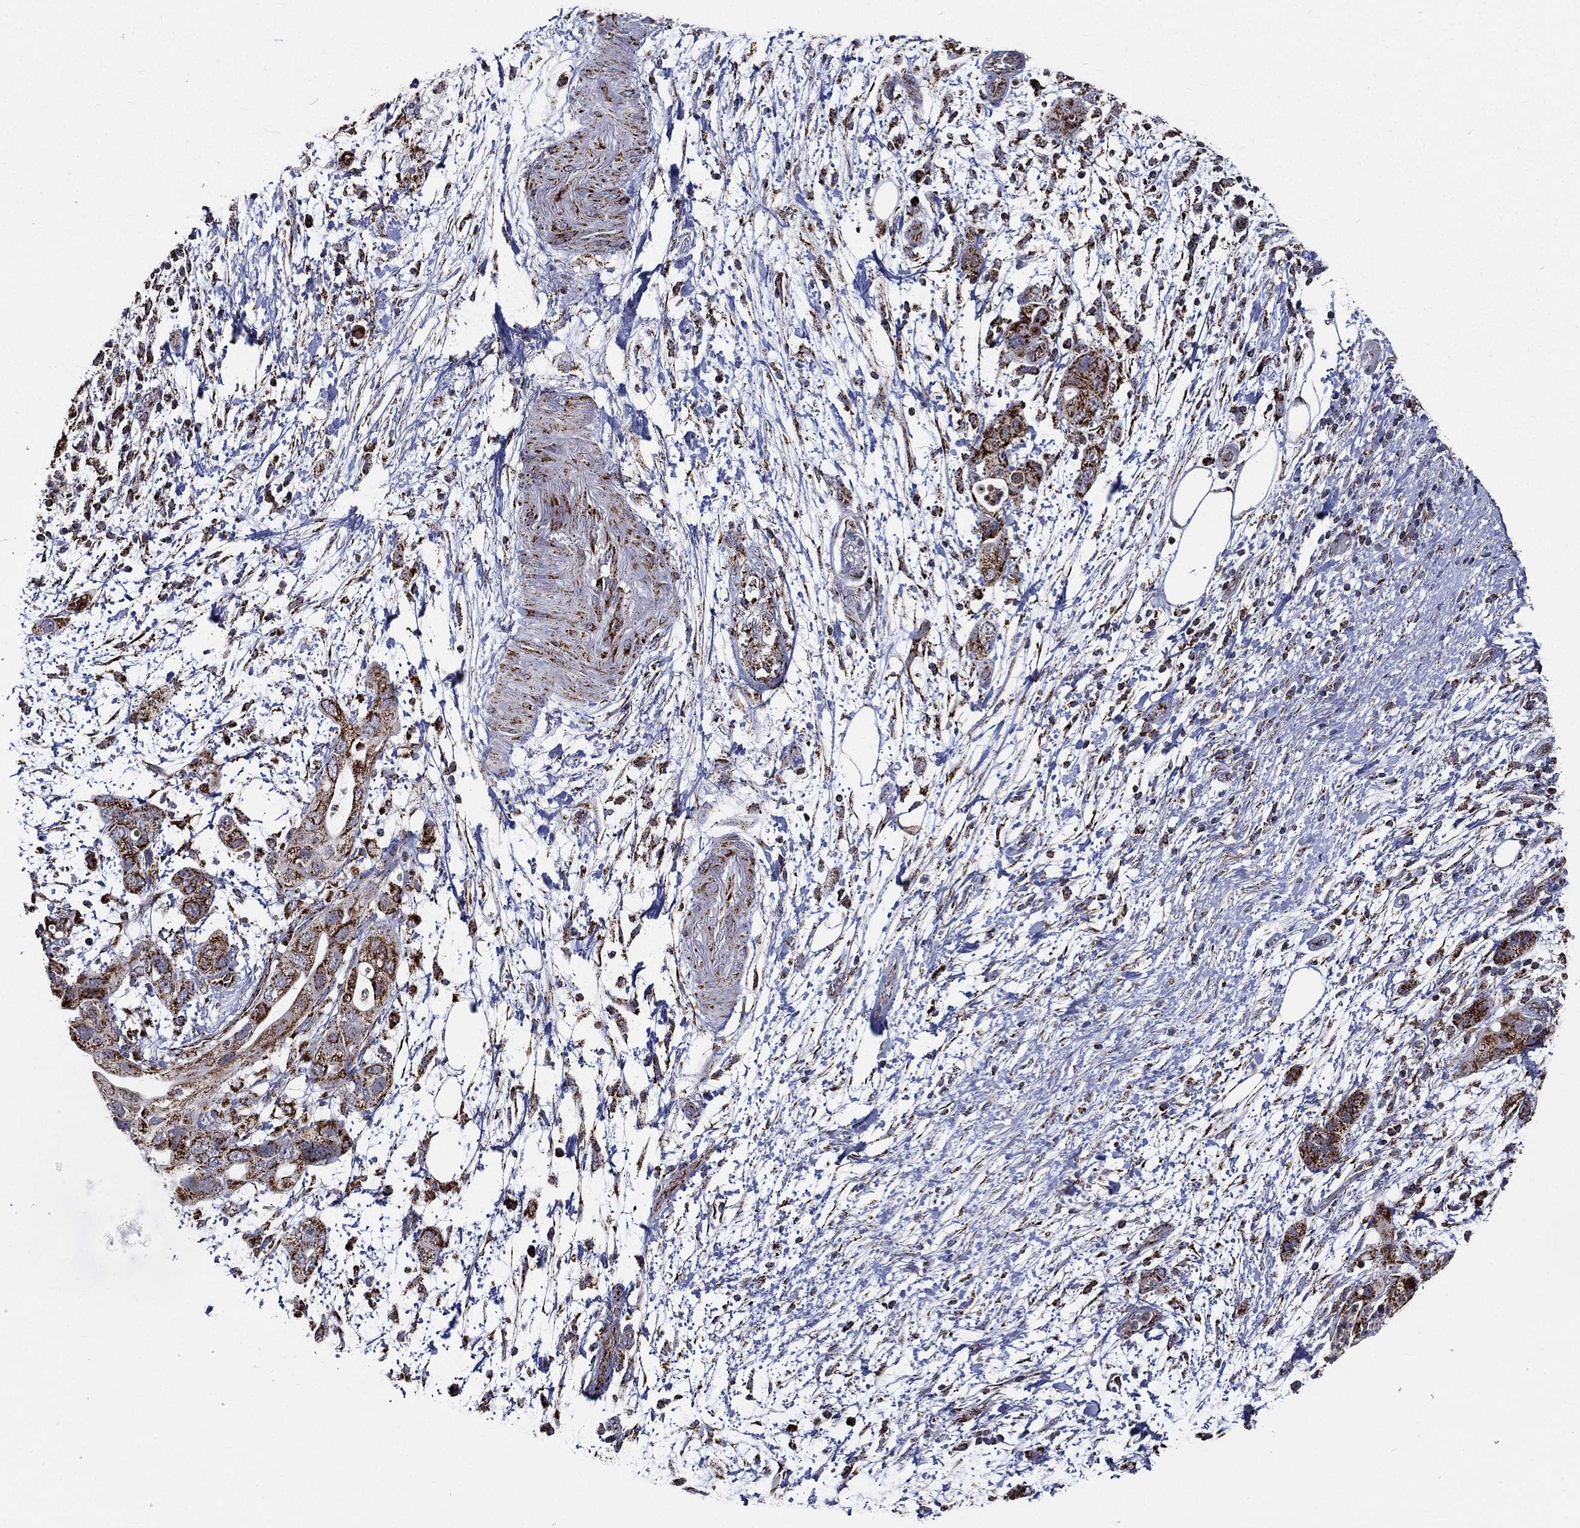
{"staining": {"intensity": "strong", "quantity": "25%-75%", "location": "cytoplasmic/membranous"}, "tissue": "pancreatic cancer", "cell_type": "Tumor cells", "image_type": "cancer", "snomed": [{"axis": "morphology", "description": "Adenocarcinoma, NOS"}, {"axis": "topography", "description": "Pancreas"}], "caption": "Immunohistochemical staining of human pancreatic cancer demonstrates high levels of strong cytoplasmic/membranous positivity in about 25%-75% of tumor cells.", "gene": "NDUFAB1", "patient": {"sex": "female", "age": 72}}